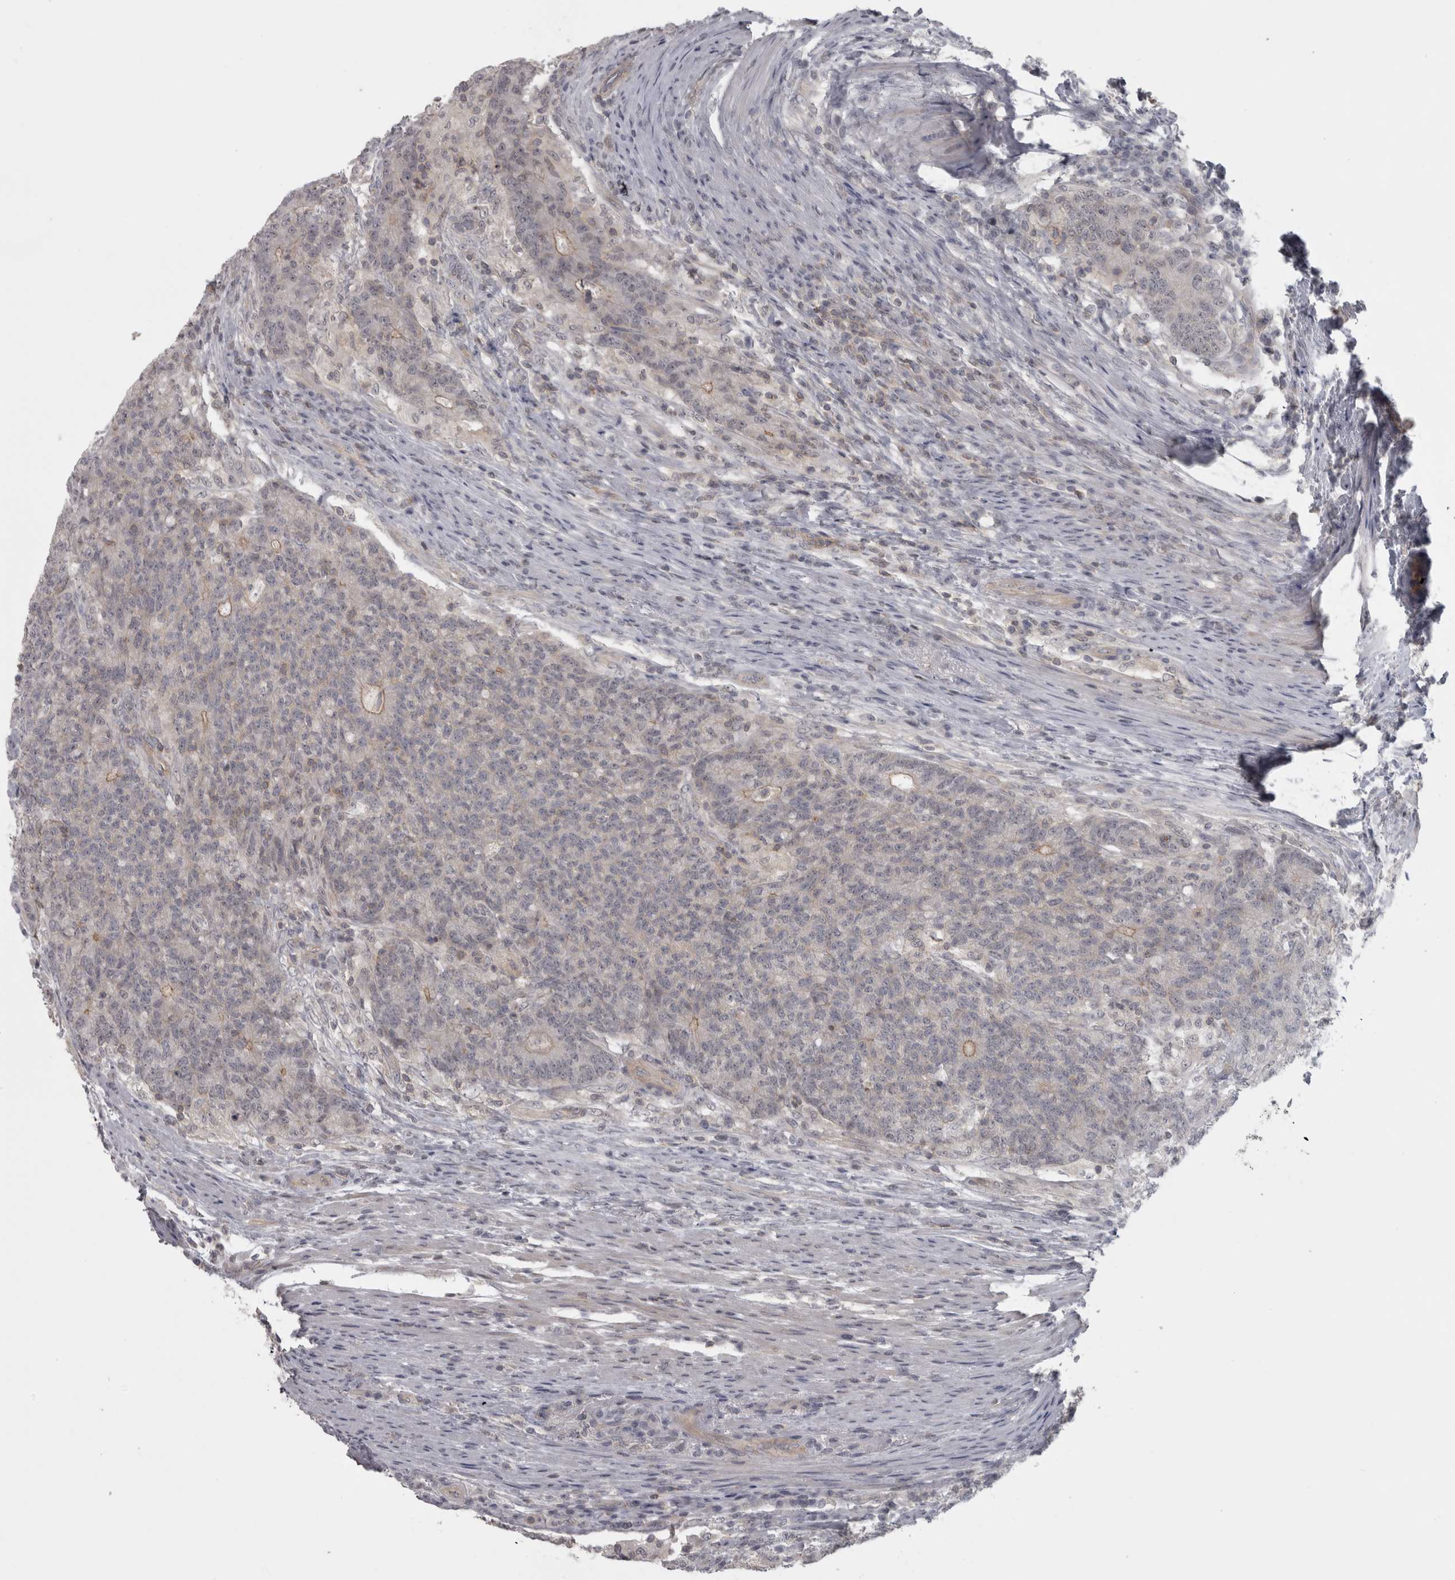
{"staining": {"intensity": "moderate", "quantity": "<25%", "location": "cytoplasmic/membranous"}, "tissue": "colorectal cancer", "cell_type": "Tumor cells", "image_type": "cancer", "snomed": [{"axis": "morphology", "description": "Normal tissue, NOS"}, {"axis": "morphology", "description": "Adenocarcinoma, NOS"}, {"axis": "topography", "description": "Colon"}], "caption": "Human adenocarcinoma (colorectal) stained with a brown dye demonstrates moderate cytoplasmic/membranous positive expression in about <25% of tumor cells.", "gene": "PPP1R12B", "patient": {"sex": "female", "age": 75}}